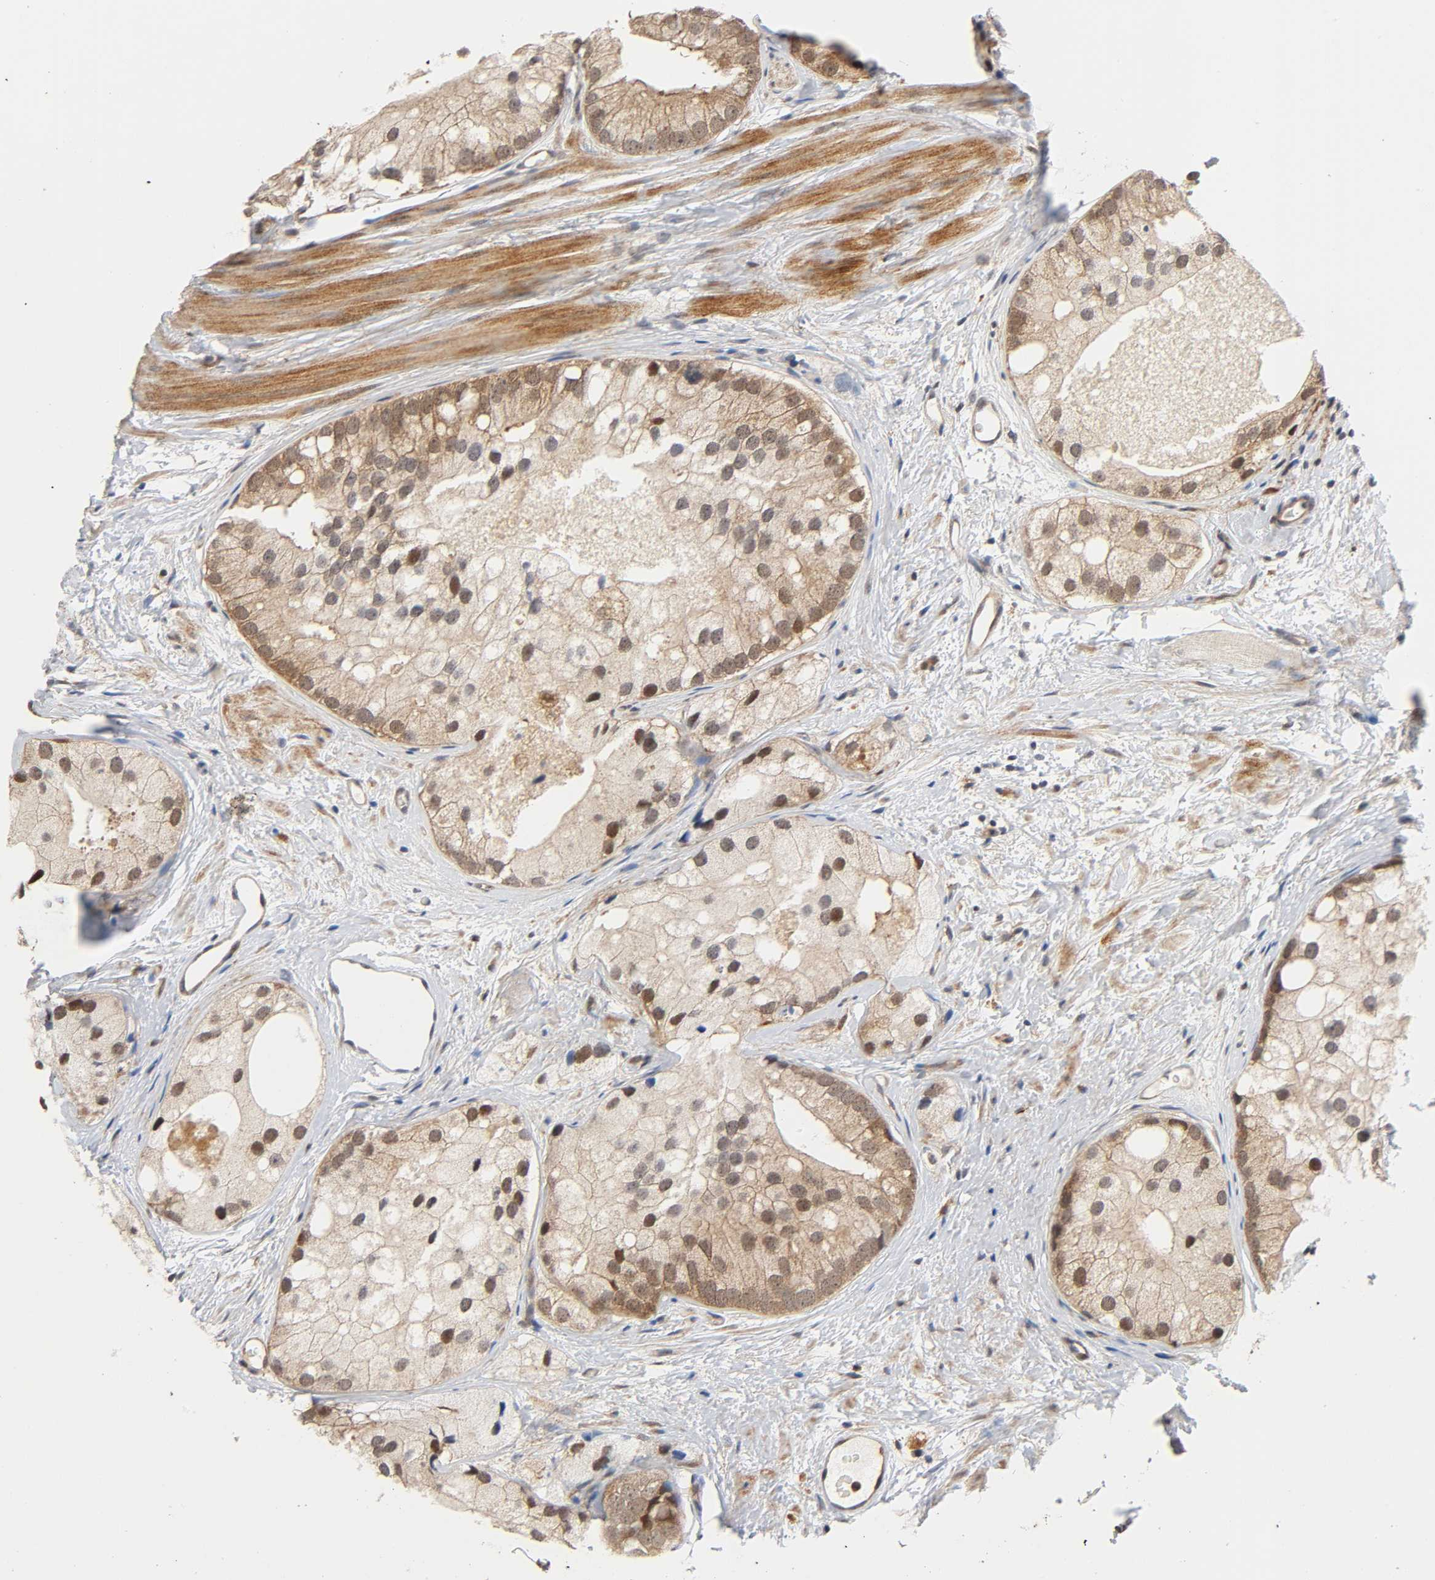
{"staining": {"intensity": "weak", "quantity": ">75%", "location": "cytoplasmic/membranous,nuclear"}, "tissue": "prostate cancer", "cell_type": "Tumor cells", "image_type": "cancer", "snomed": [{"axis": "morphology", "description": "Adenocarcinoma, Low grade"}, {"axis": "topography", "description": "Prostate"}], "caption": "Immunohistochemistry staining of prostate cancer (adenocarcinoma (low-grade)), which displays low levels of weak cytoplasmic/membranous and nuclear staining in approximately >75% of tumor cells indicating weak cytoplasmic/membranous and nuclear protein positivity. The staining was performed using DAB (3,3'-diaminobenzidine) (brown) for protein detection and nuclei were counterstained in hematoxylin (blue).", "gene": "CASP9", "patient": {"sex": "male", "age": 69}}